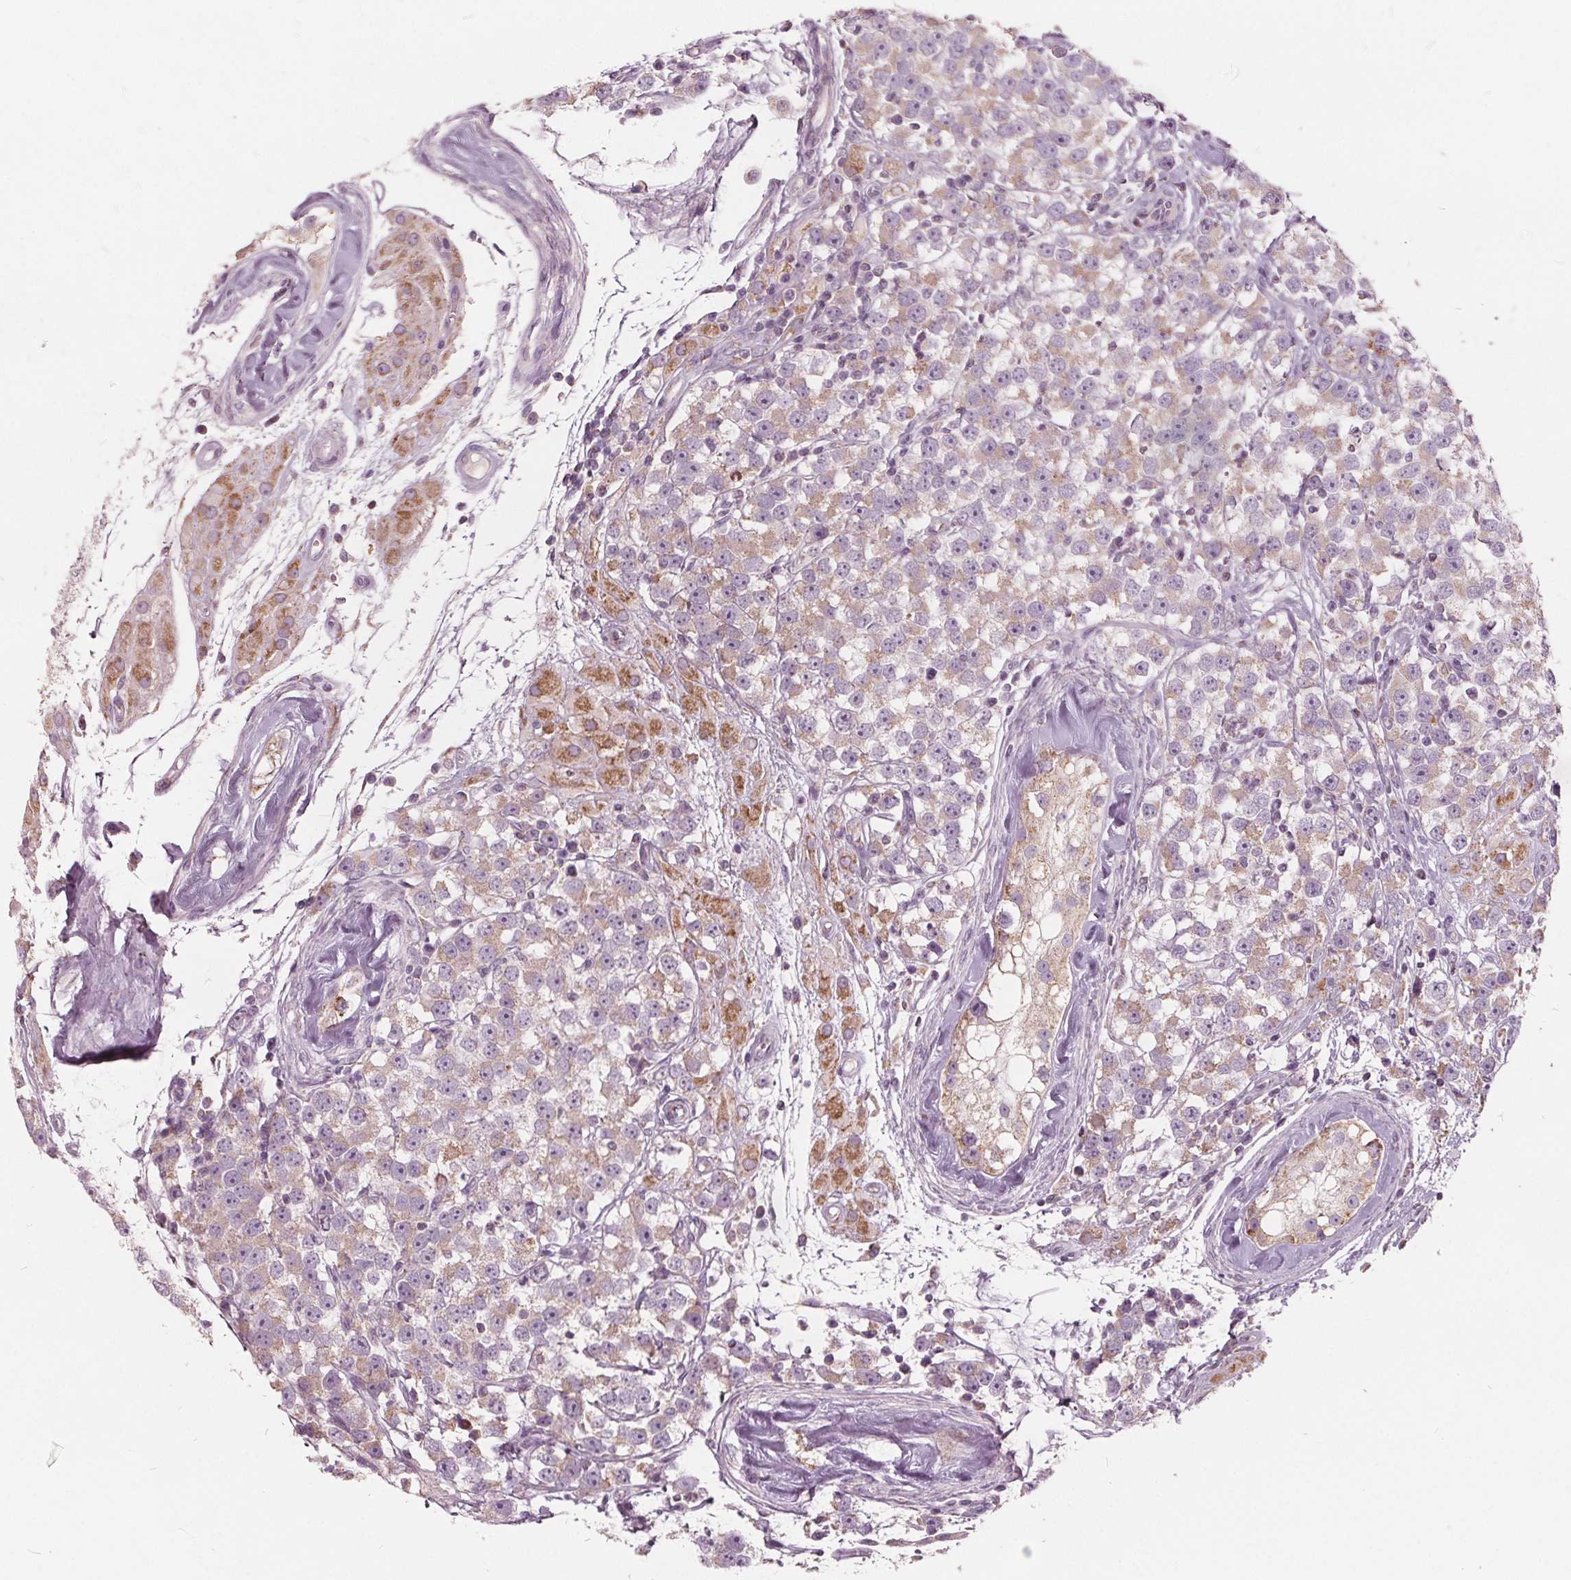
{"staining": {"intensity": "weak", "quantity": "25%-75%", "location": "cytoplasmic/membranous"}, "tissue": "testis cancer", "cell_type": "Tumor cells", "image_type": "cancer", "snomed": [{"axis": "morphology", "description": "Seminoma, NOS"}, {"axis": "topography", "description": "Testis"}], "caption": "Weak cytoplasmic/membranous protein positivity is seen in about 25%-75% of tumor cells in testis cancer (seminoma). Nuclei are stained in blue.", "gene": "ECI2", "patient": {"sex": "male", "age": 34}}